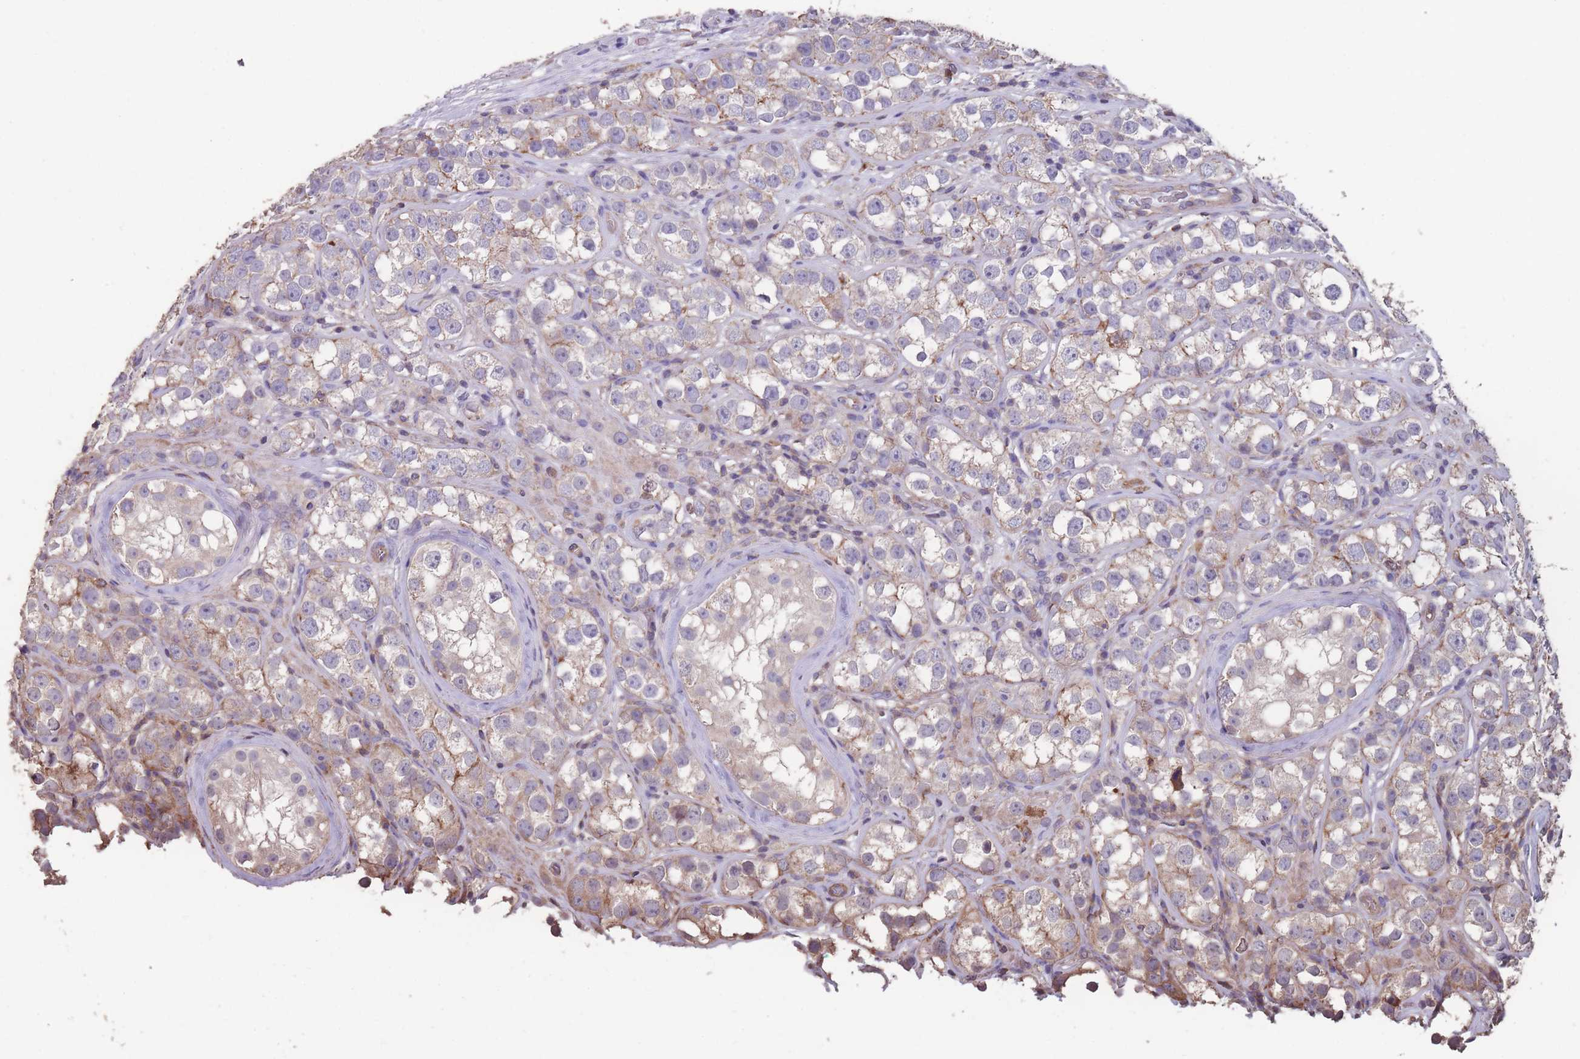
{"staining": {"intensity": "negative", "quantity": "none", "location": "none"}, "tissue": "testis cancer", "cell_type": "Tumor cells", "image_type": "cancer", "snomed": [{"axis": "morphology", "description": "Seminoma, NOS"}, {"axis": "topography", "description": "Testis"}], "caption": "Immunohistochemical staining of human seminoma (testis) shows no significant expression in tumor cells.", "gene": "NUDT21", "patient": {"sex": "male", "age": 28}}